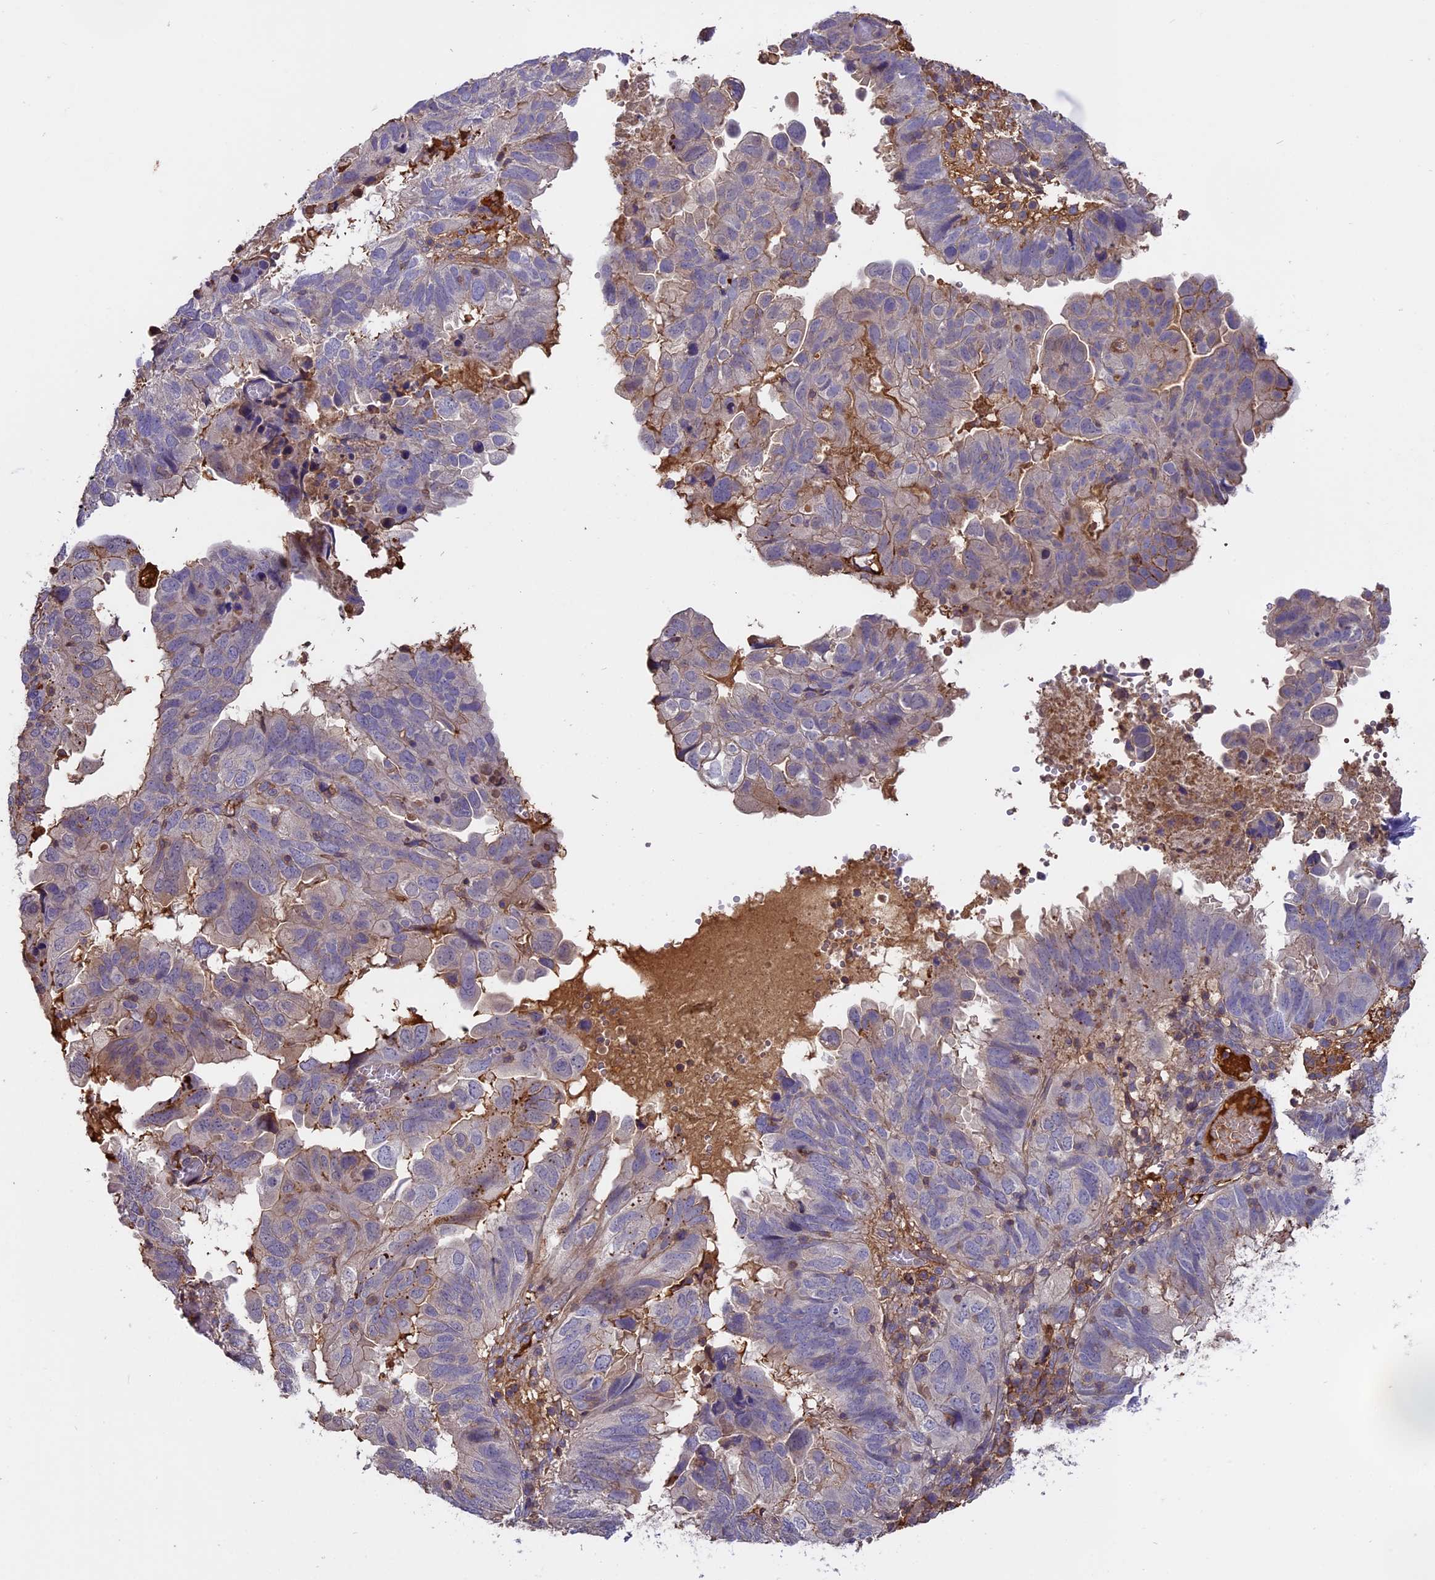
{"staining": {"intensity": "negative", "quantity": "none", "location": "none"}, "tissue": "endometrial cancer", "cell_type": "Tumor cells", "image_type": "cancer", "snomed": [{"axis": "morphology", "description": "Adenocarcinoma, NOS"}, {"axis": "topography", "description": "Uterus"}], "caption": "An immunohistochemistry (IHC) photomicrograph of adenocarcinoma (endometrial) is shown. There is no staining in tumor cells of adenocarcinoma (endometrial).", "gene": "CFAP119", "patient": {"sex": "female", "age": 77}}